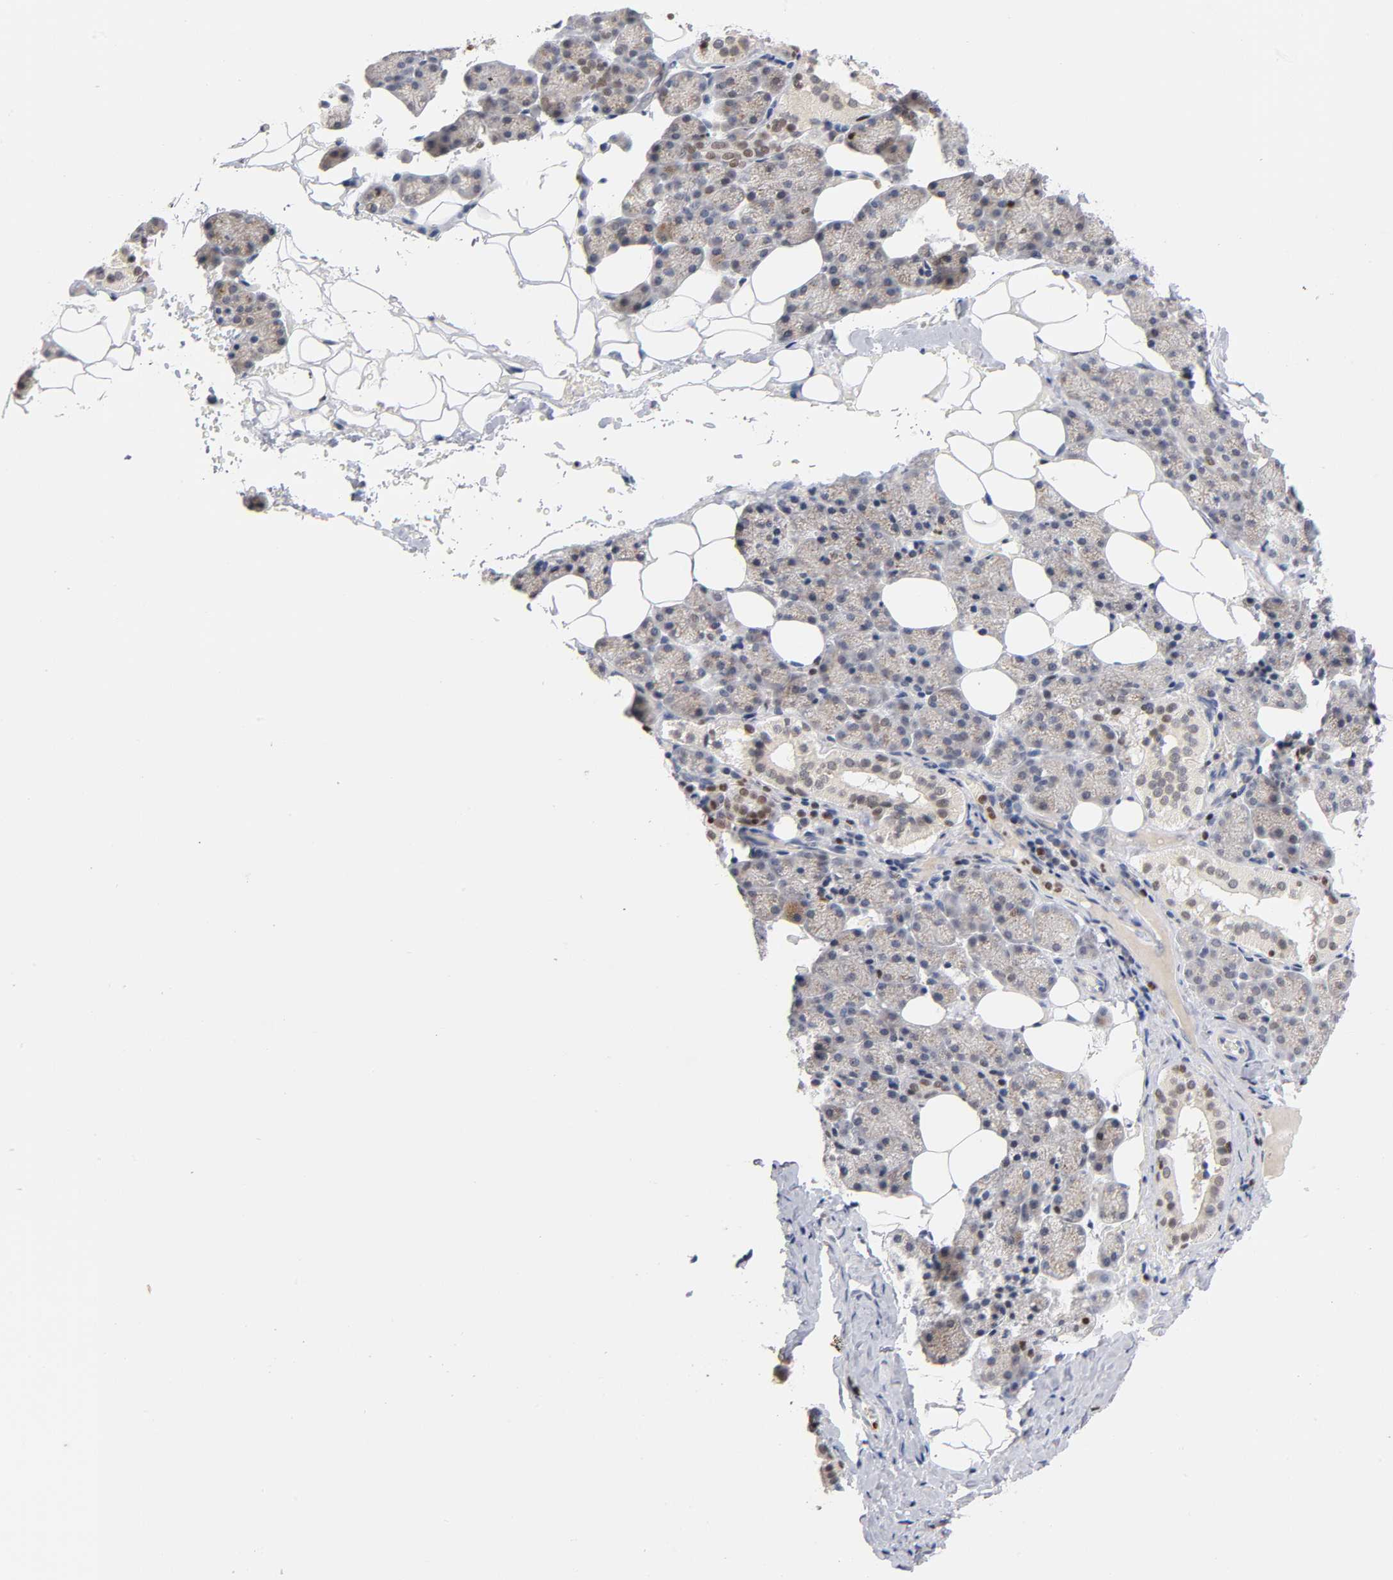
{"staining": {"intensity": "moderate", "quantity": "<25%", "location": "nuclear"}, "tissue": "salivary gland", "cell_type": "Glandular cells", "image_type": "normal", "snomed": [{"axis": "morphology", "description": "Normal tissue, NOS"}, {"axis": "topography", "description": "Lymph node"}, {"axis": "topography", "description": "Salivary gland"}], "caption": "Salivary gland stained with IHC reveals moderate nuclear expression in approximately <25% of glandular cells. The protein is shown in brown color, while the nuclei are stained blue.", "gene": "RUNX1", "patient": {"sex": "male", "age": 8}}